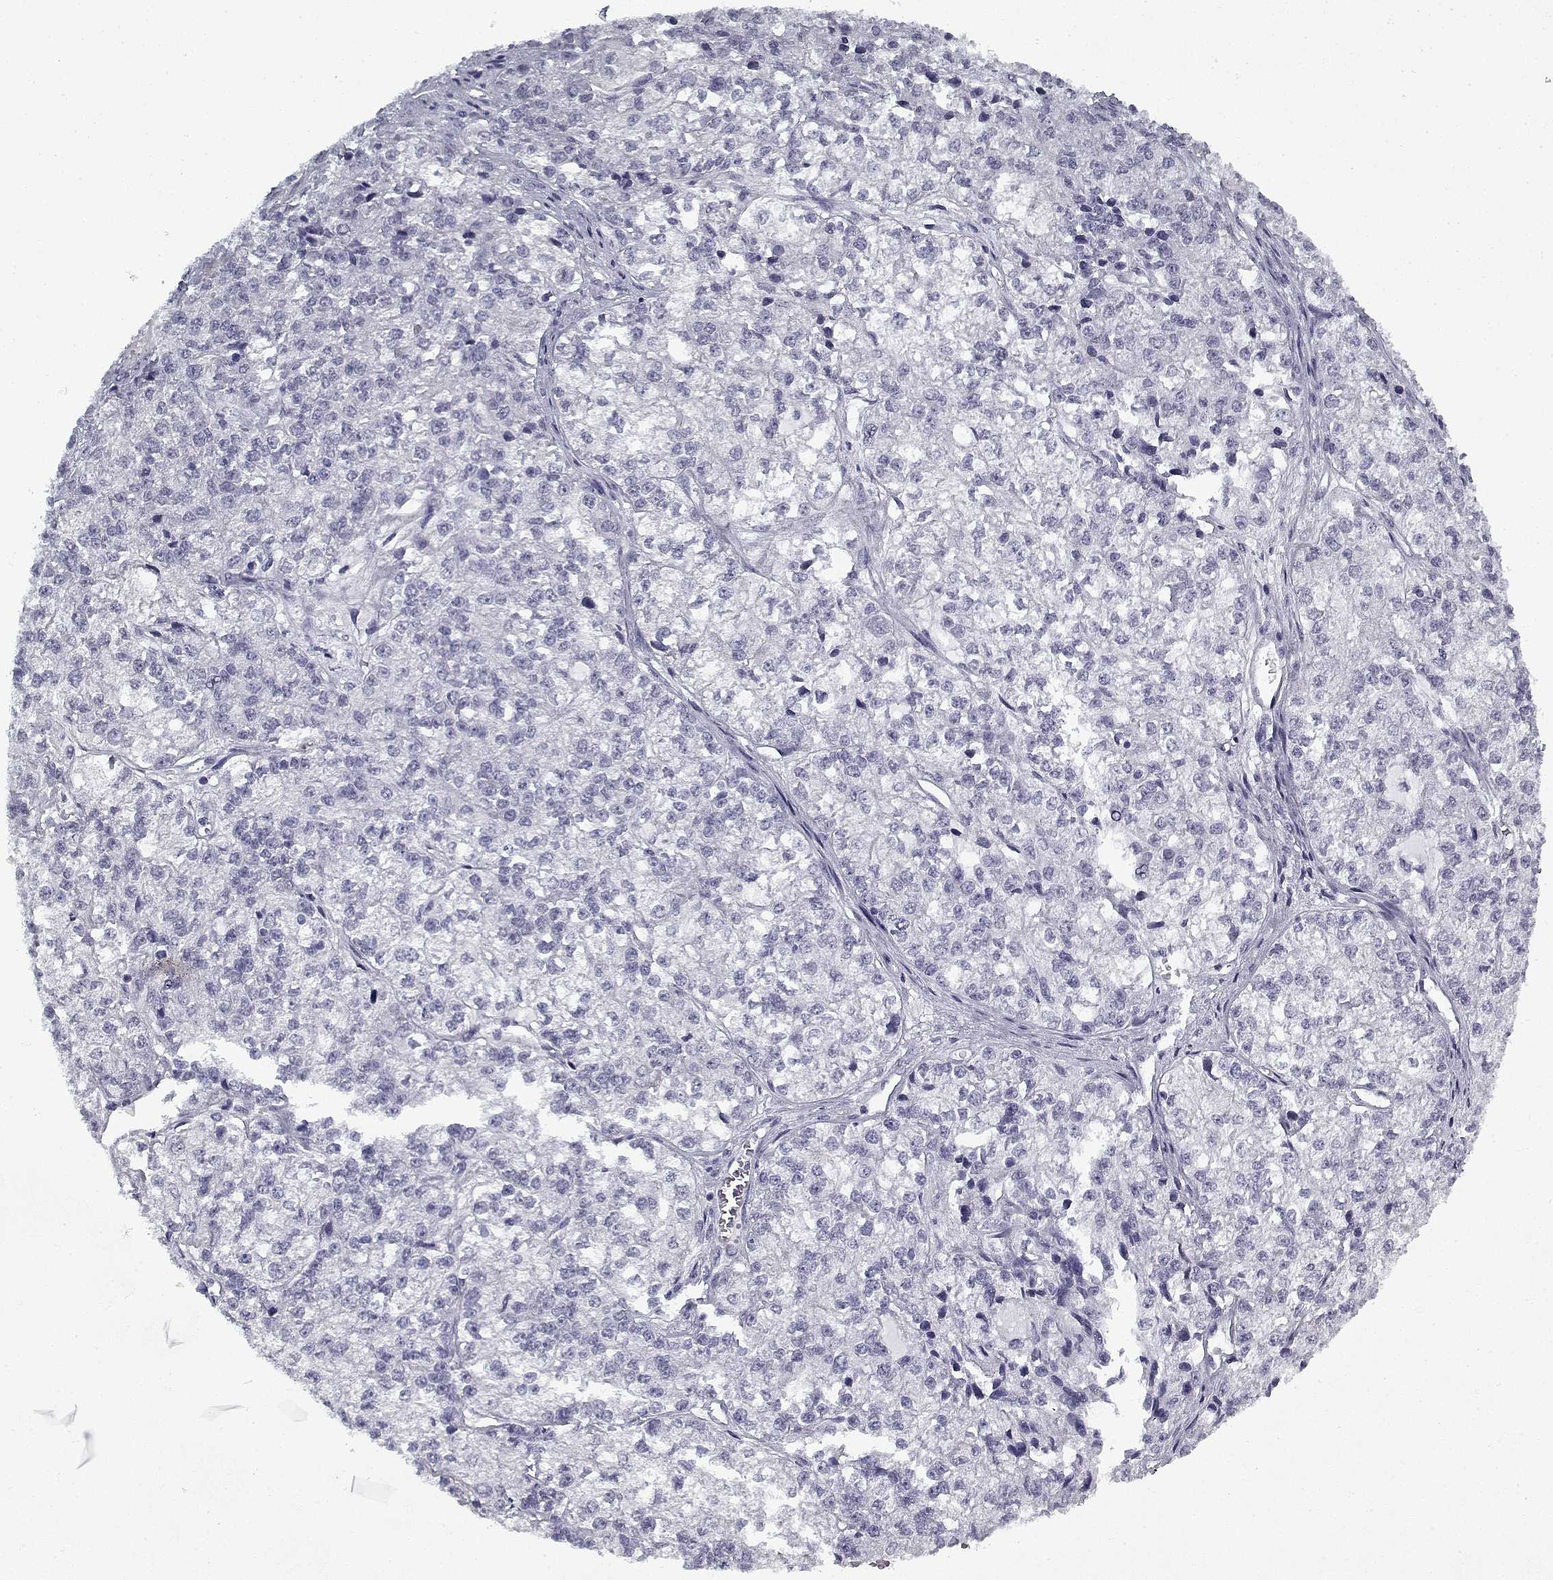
{"staining": {"intensity": "negative", "quantity": "none", "location": "none"}, "tissue": "ovarian cancer", "cell_type": "Tumor cells", "image_type": "cancer", "snomed": [{"axis": "morphology", "description": "Carcinoma, endometroid"}, {"axis": "topography", "description": "Ovary"}], "caption": "An IHC histopathology image of endometroid carcinoma (ovarian) is shown. There is no staining in tumor cells of endometroid carcinoma (ovarian).", "gene": "RNF32", "patient": {"sex": "female", "age": 64}}